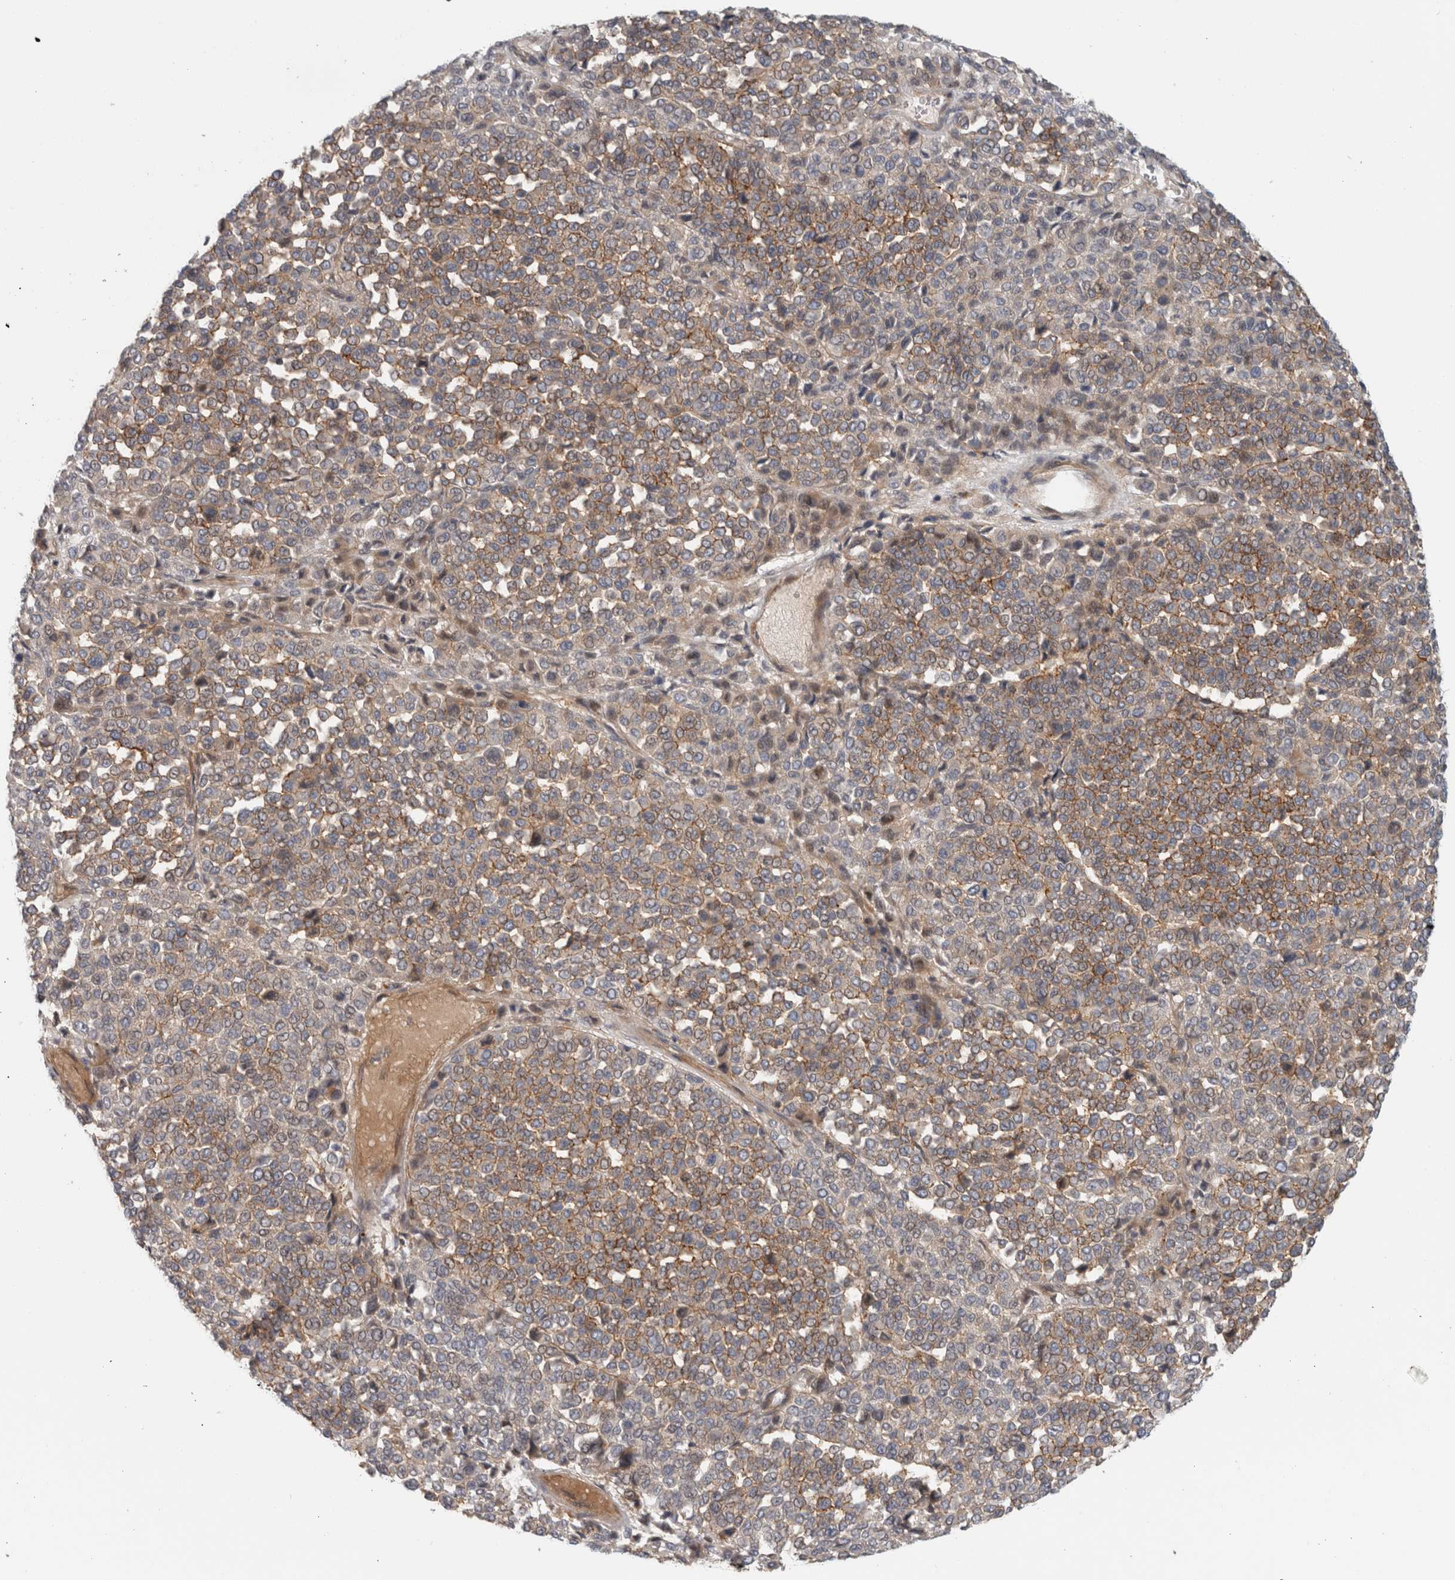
{"staining": {"intensity": "weak", "quantity": ">75%", "location": "cytoplasmic/membranous"}, "tissue": "melanoma", "cell_type": "Tumor cells", "image_type": "cancer", "snomed": [{"axis": "morphology", "description": "Malignant melanoma, Metastatic site"}, {"axis": "topography", "description": "Pancreas"}], "caption": "This photomicrograph displays immunohistochemistry (IHC) staining of human melanoma, with low weak cytoplasmic/membranous expression in about >75% of tumor cells.", "gene": "ZNF804B", "patient": {"sex": "female", "age": 30}}